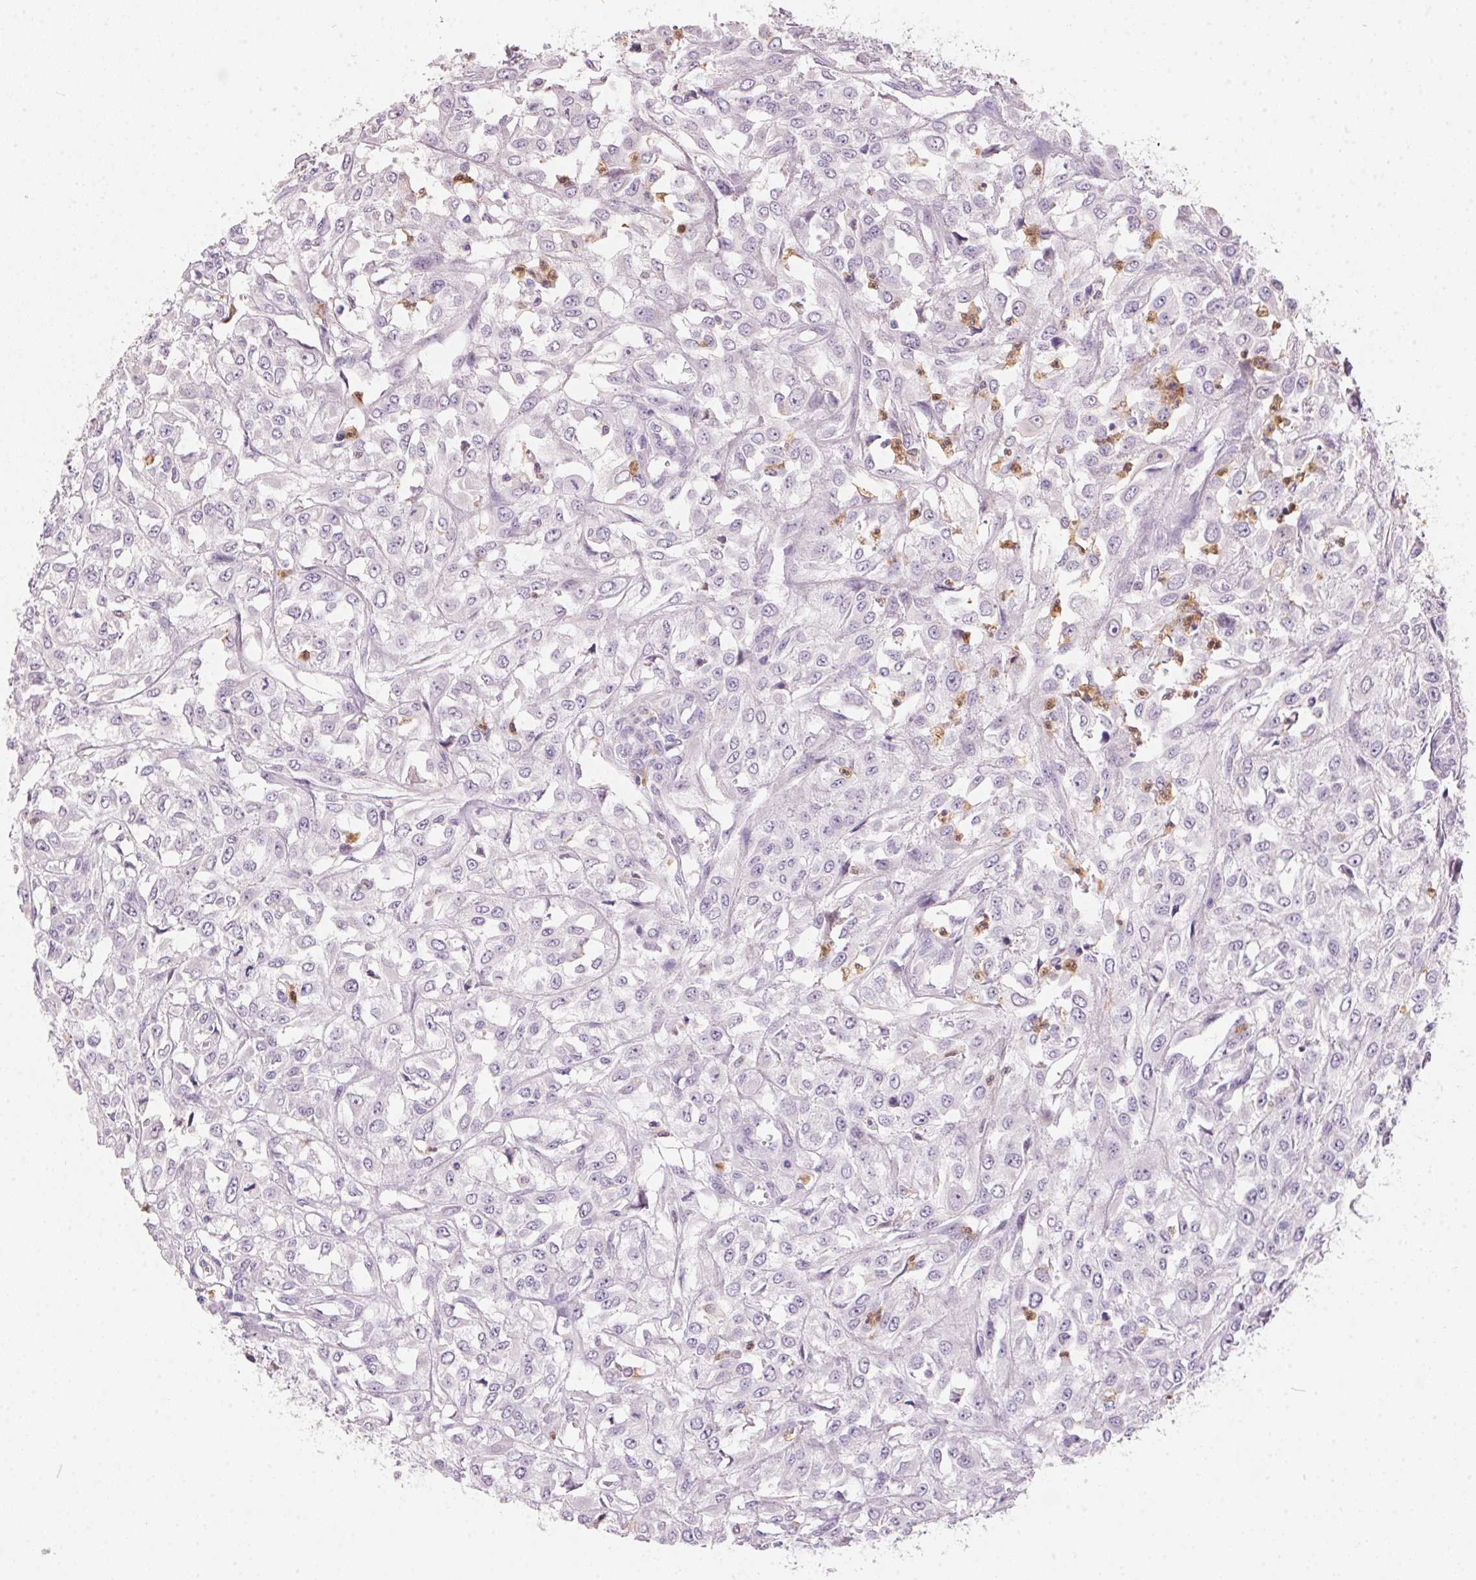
{"staining": {"intensity": "negative", "quantity": "none", "location": "none"}, "tissue": "urothelial cancer", "cell_type": "Tumor cells", "image_type": "cancer", "snomed": [{"axis": "morphology", "description": "Urothelial carcinoma, High grade"}, {"axis": "topography", "description": "Urinary bladder"}], "caption": "DAB immunohistochemical staining of urothelial cancer shows no significant expression in tumor cells.", "gene": "SERPINB1", "patient": {"sex": "male", "age": 67}}